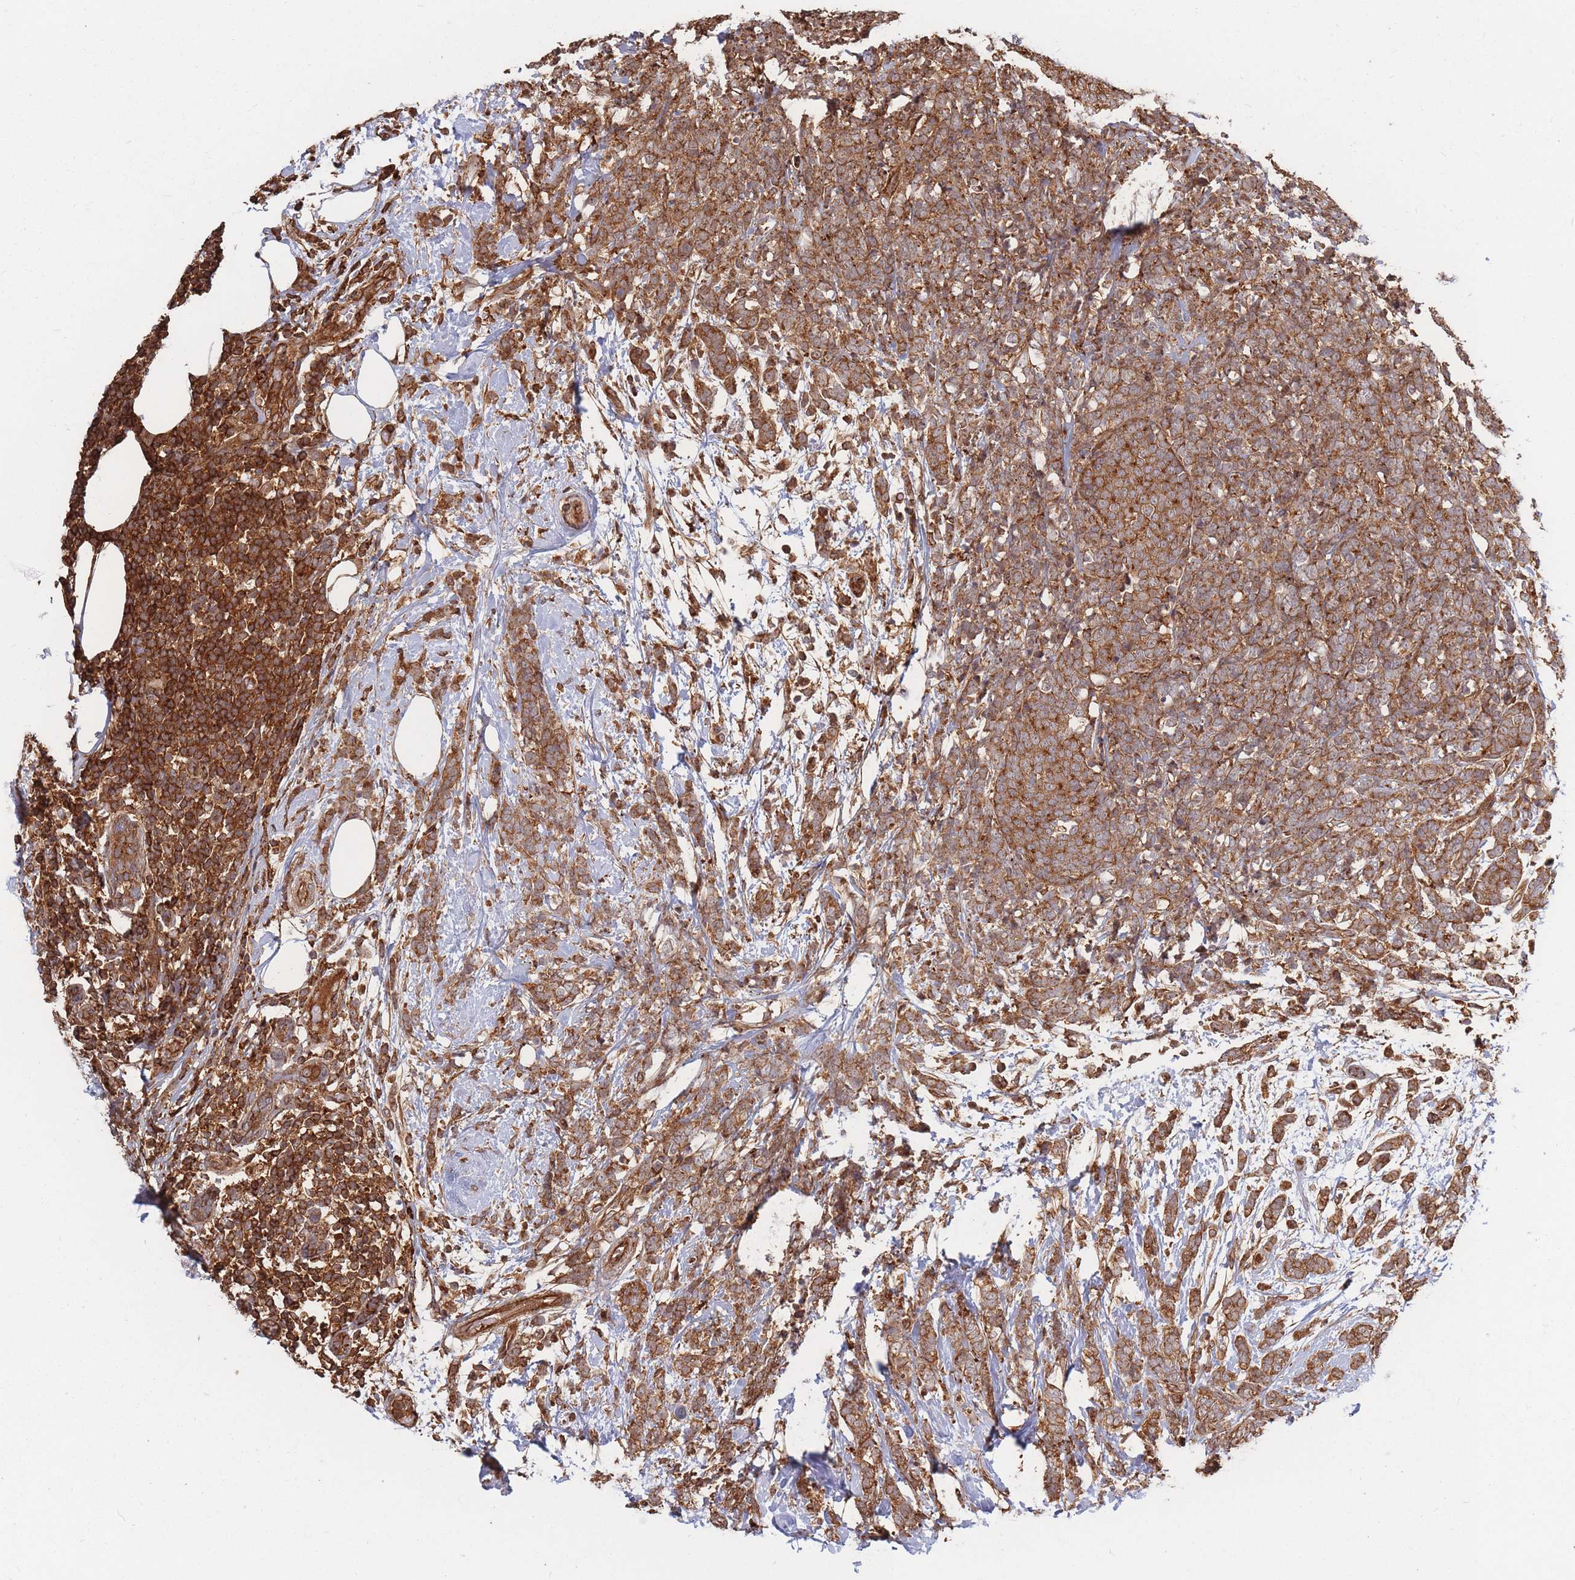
{"staining": {"intensity": "strong", "quantity": ">75%", "location": "cytoplasmic/membranous"}, "tissue": "breast cancer", "cell_type": "Tumor cells", "image_type": "cancer", "snomed": [{"axis": "morphology", "description": "Lobular carcinoma"}, {"axis": "topography", "description": "Breast"}], "caption": "There is high levels of strong cytoplasmic/membranous positivity in tumor cells of breast cancer, as demonstrated by immunohistochemical staining (brown color).", "gene": "RASSF2", "patient": {"sex": "female", "age": 58}}